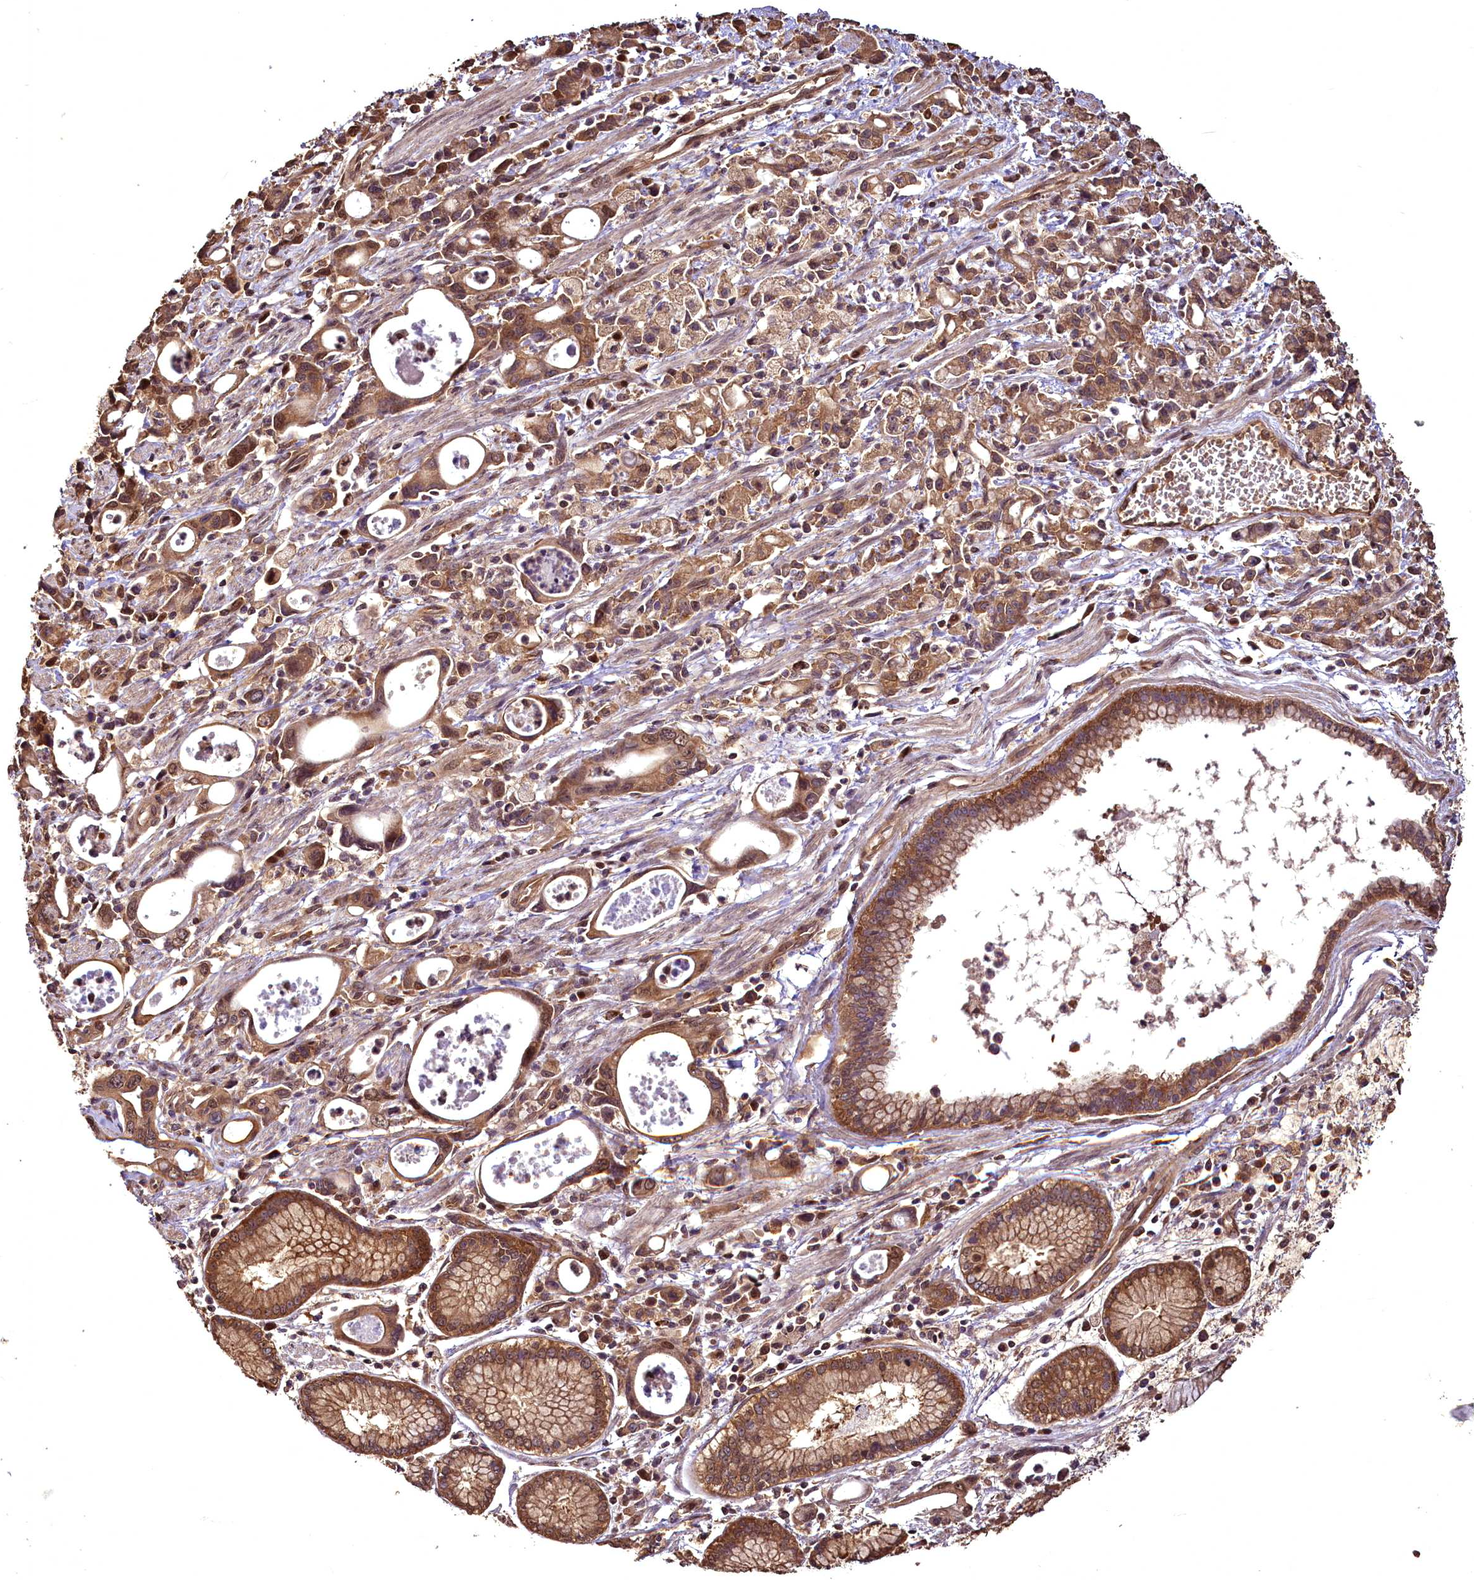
{"staining": {"intensity": "moderate", "quantity": ">75%", "location": "cytoplasmic/membranous,nuclear"}, "tissue": "stomach cancer", "cell_type": "Tumor cells", "image_type": "cancer", "snomed": [{"axis": "morphology", "description": "Adenocarcinoma, NOS"}, {"axis": "topography", "description": "Stomach, lower"}], "caption": "The immunohistochemical stain shows moderate cytoplasmic/membranous and nuclear staining in tumor cells of stomach cancer tissue.", "gene": "VPS51", "patient": {"sex": "female", "age": 43}}